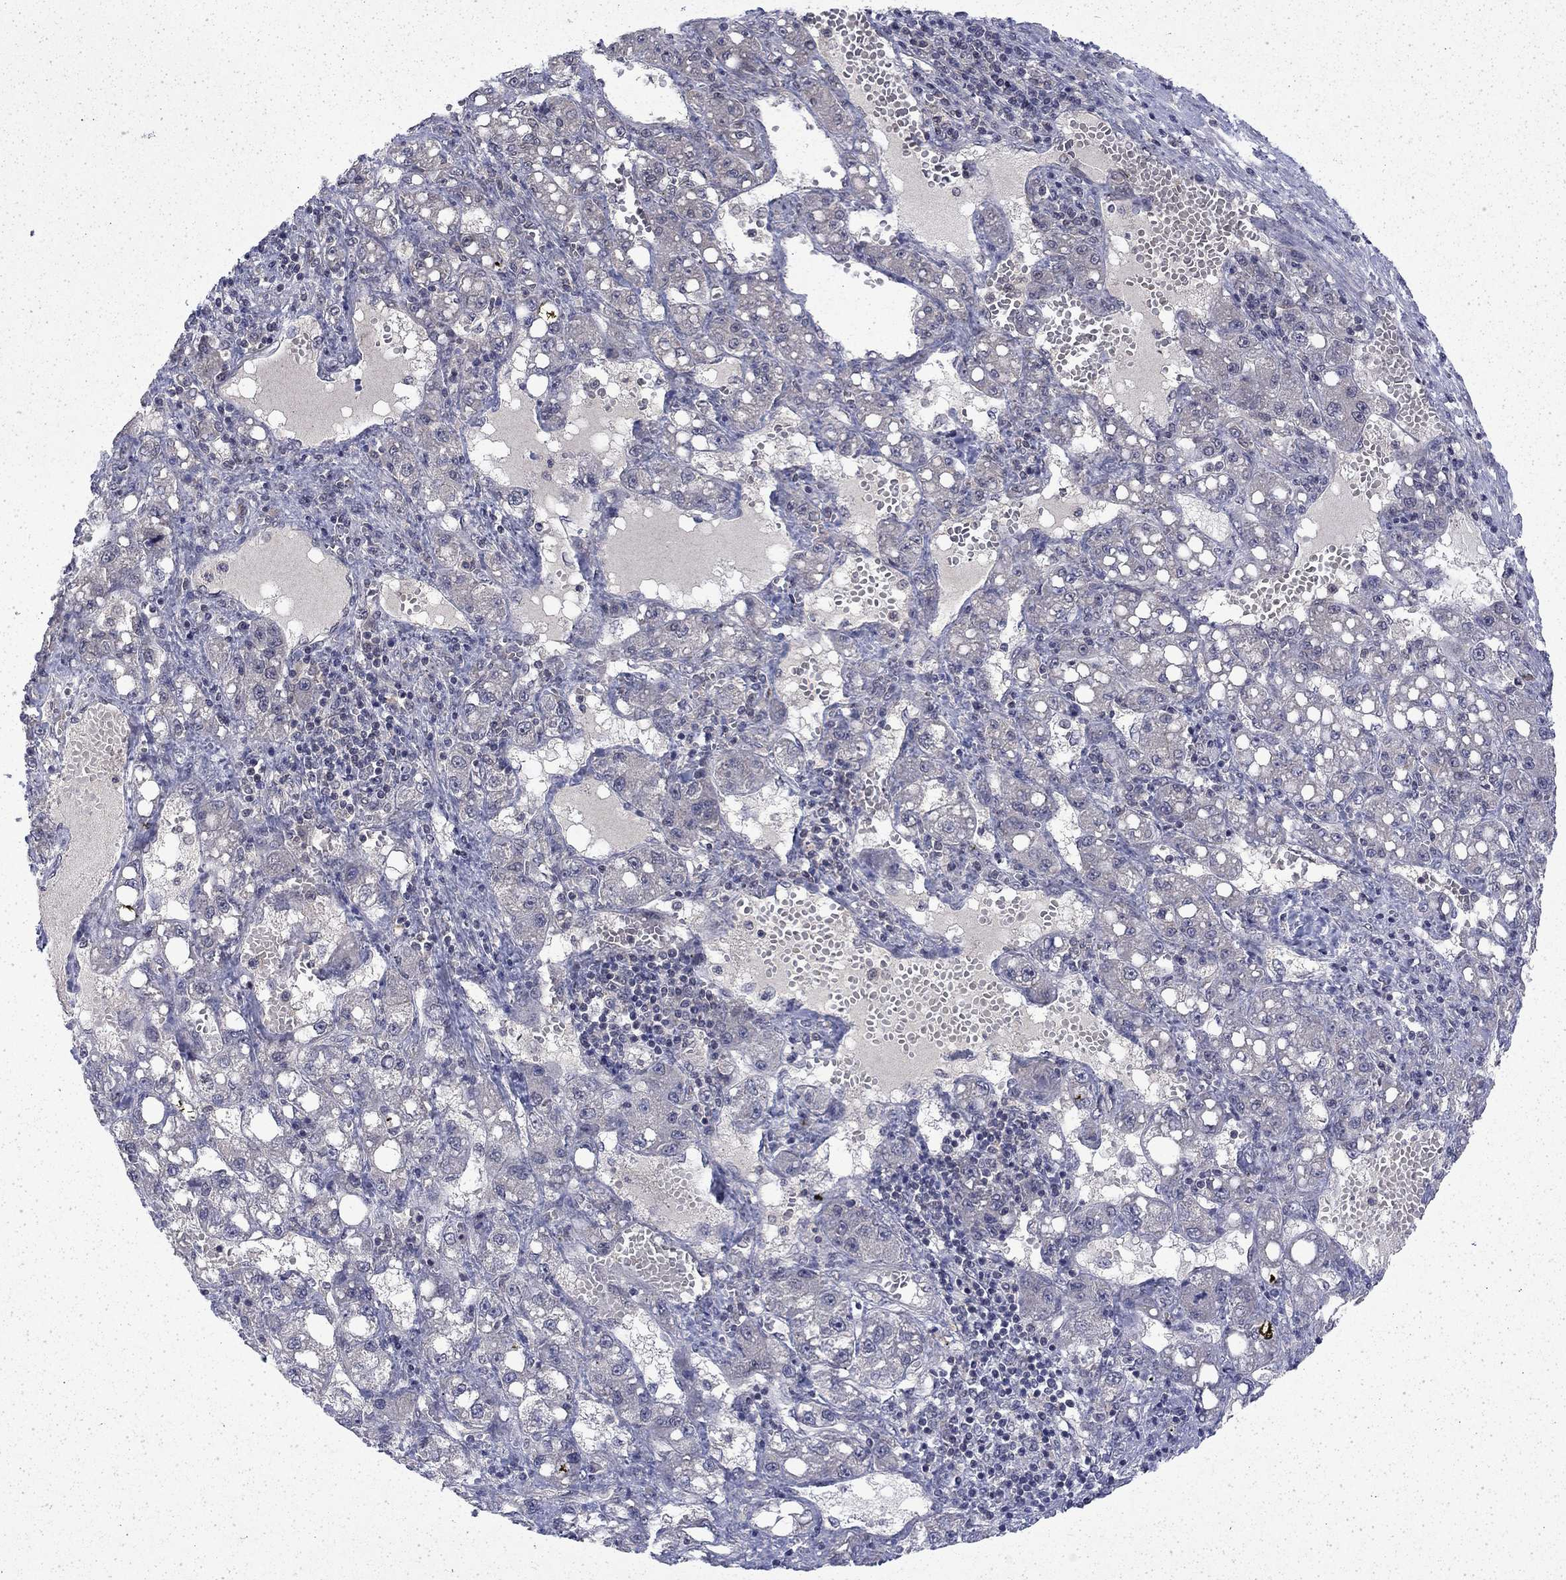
{"staining": {"intensity": "negative", "quantity": "none", "location": "none"}, "tissue": "liver cancer", "cell_type": "Tumor cells", "image_type": "cancer", "snomed": [{"axis": "morphology", "description": "Carcinoma, Hepatocellular, NOS"}, {"axis": "topography", "description": "Liver"}], "caption": "Liver cancer (hepatocellular carcinoma) was stained to show a protein in brown. There is no significant positivity in tumor cells.", "gene": "CHAT", "patient": {"sex": "female", "age": 65}}